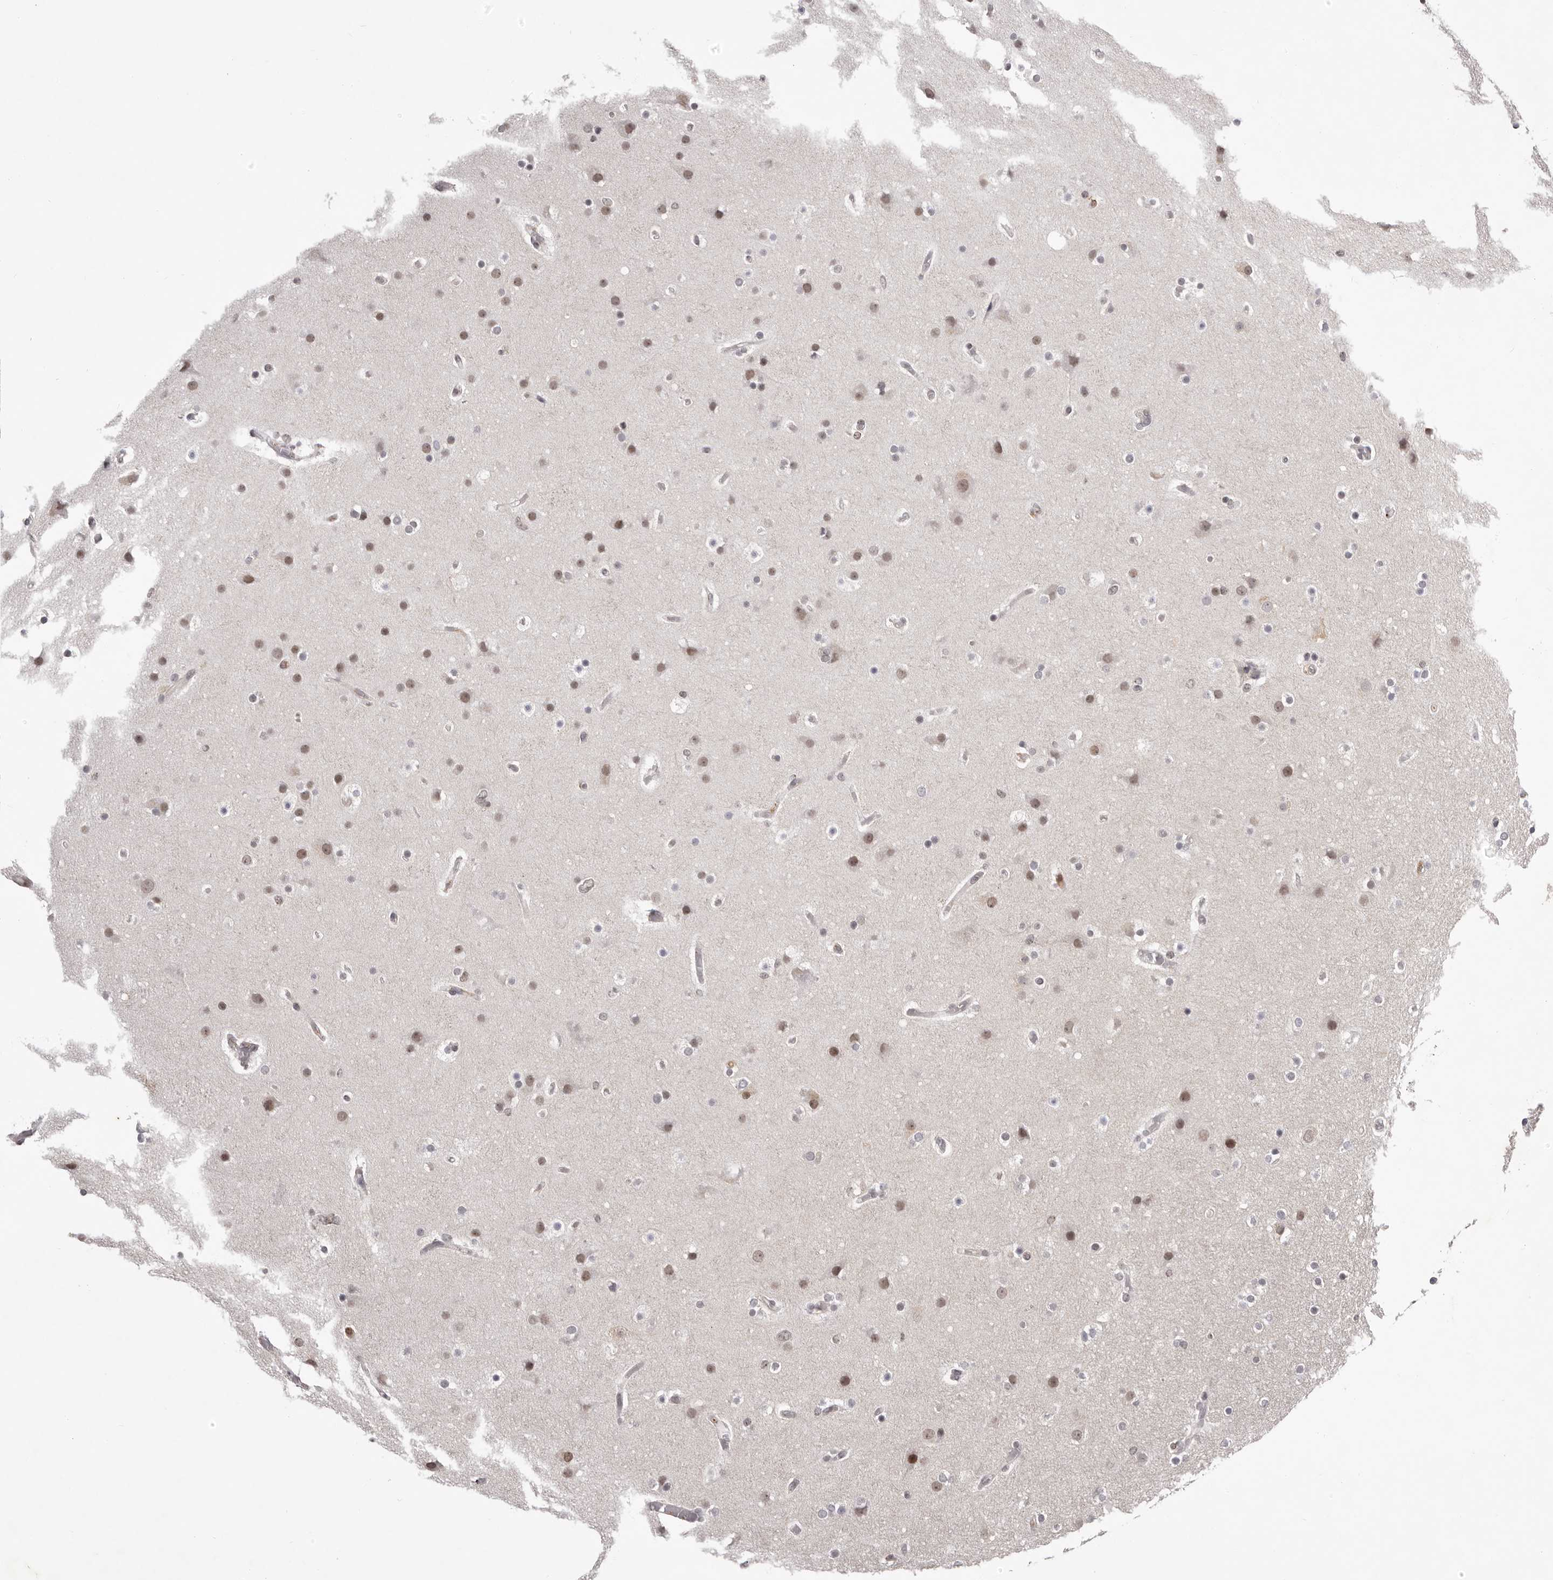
{"staining": {"intensity": "weak", "quantity": "25%-75%", "location": "nuclear"}, "tissue": "glioma", "cell_type": "Tumor cells", "image_type": "cancer", "snomed": [{"axis": "morphology", "description": "Glioma, malignant, High grade"}, {"axis": "topography", "description": "Cerebral cortex"}], "caption": "There is low levels of weak nuclear positivity in tumor cells of glioma, as demonstrated by immunohistochemical staining (brown color).", "gene": "RNF2", "patient": {"sex": "female", "age": 36}}